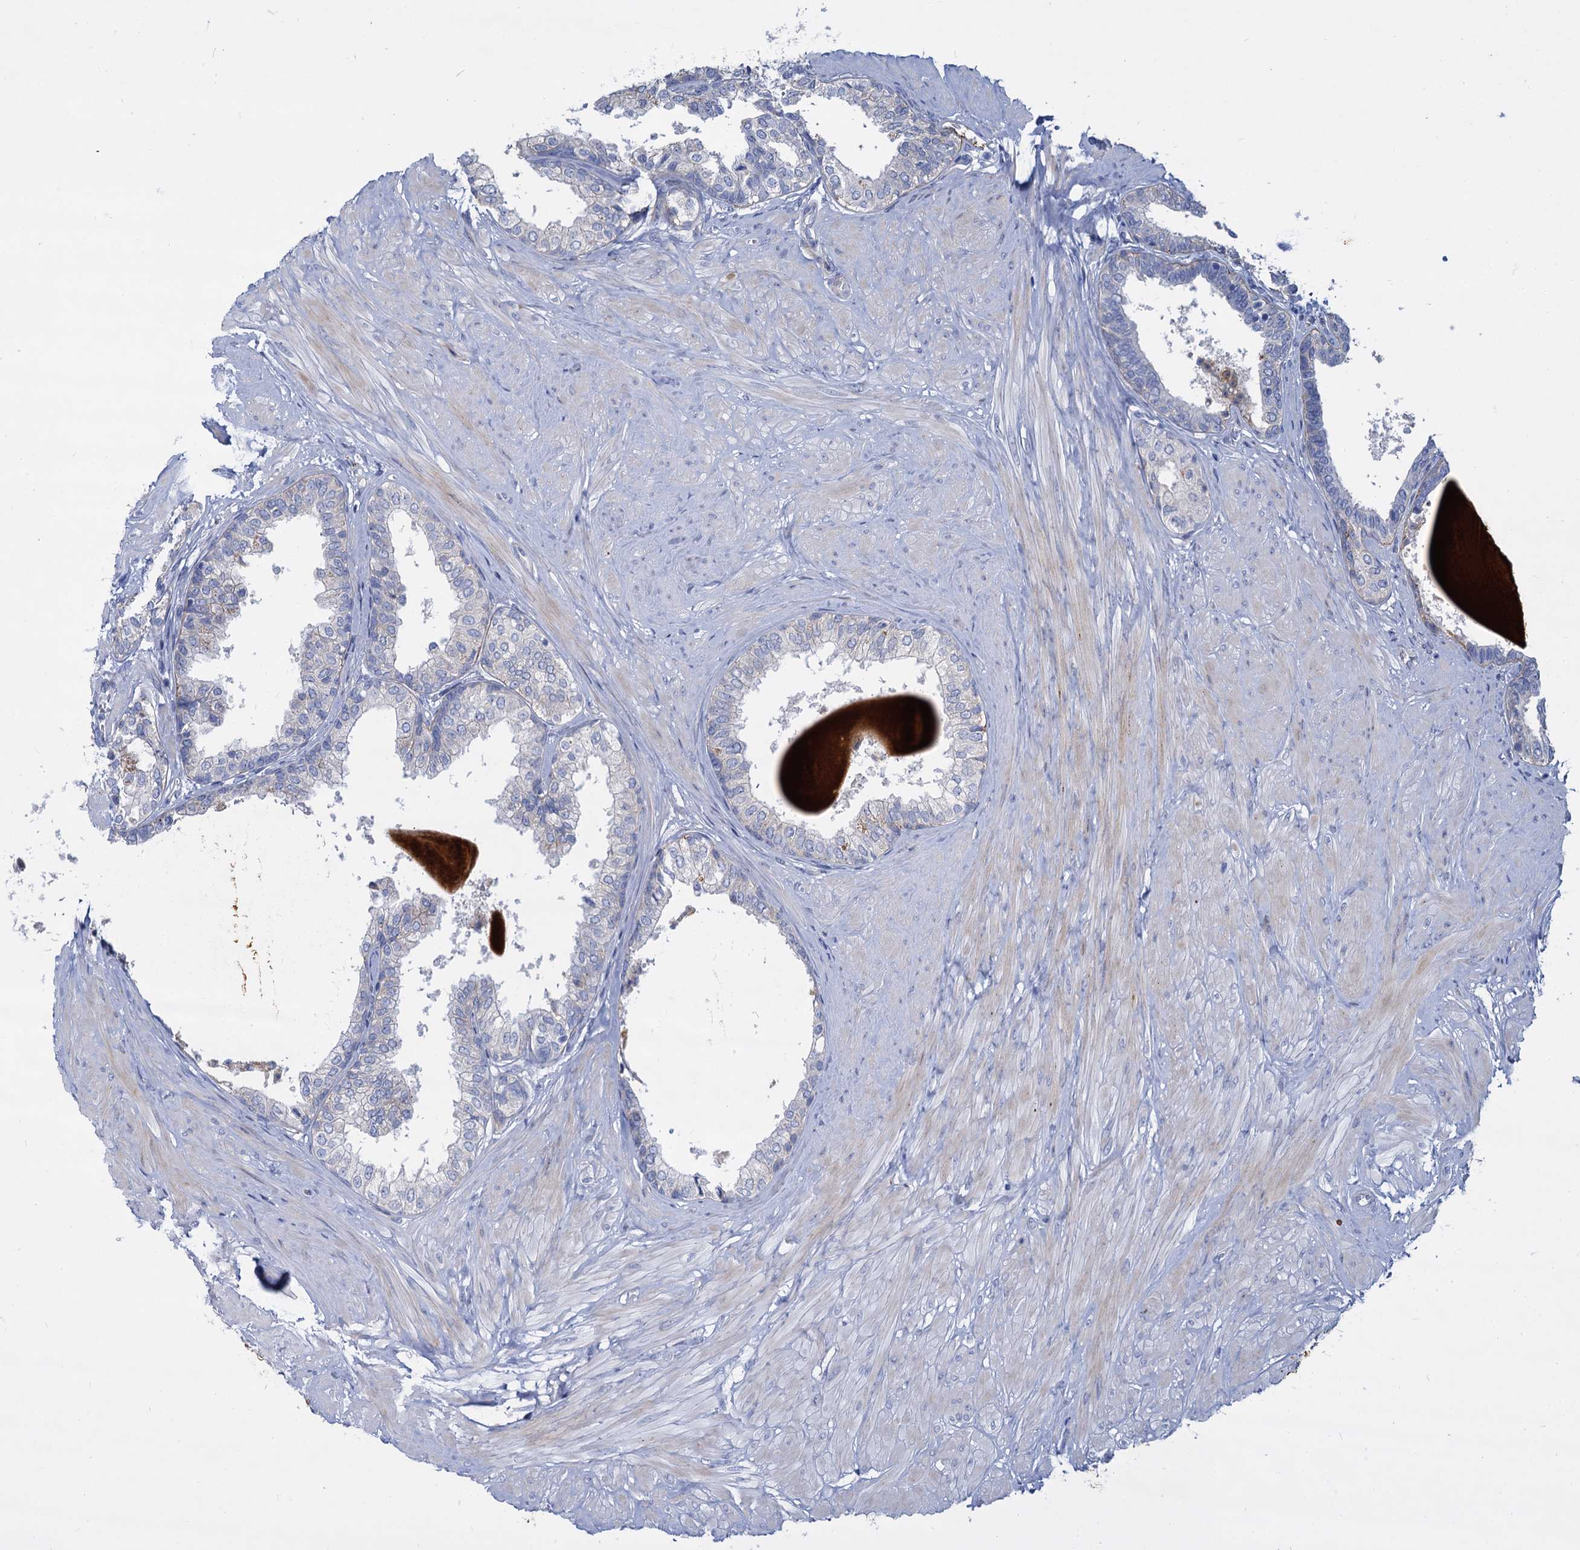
{"staining": {"intensity": "negative", "quantity": "none", "location": "none"}, "tissue": "prostate", "cell_type": "Glandular cells", "image_type": "normal", "snomed": [{"axis": "morphology", "description": "Normal tissue, NOS"}, {"axis": "topography", "description": "Prostate"}], "caption": "Immunohistochemistry (IHC) photomicrograph of normal prostate: human prostate stained with DAB reveals no significant protein positivity in glandular cells. (DAB (3,3'-diaminobenzidine) immunohistochemistry (IHC) with hematoxylin counter stain).", "gene": "TRIM77", "patient": {"sex": "male", "age": 48}}